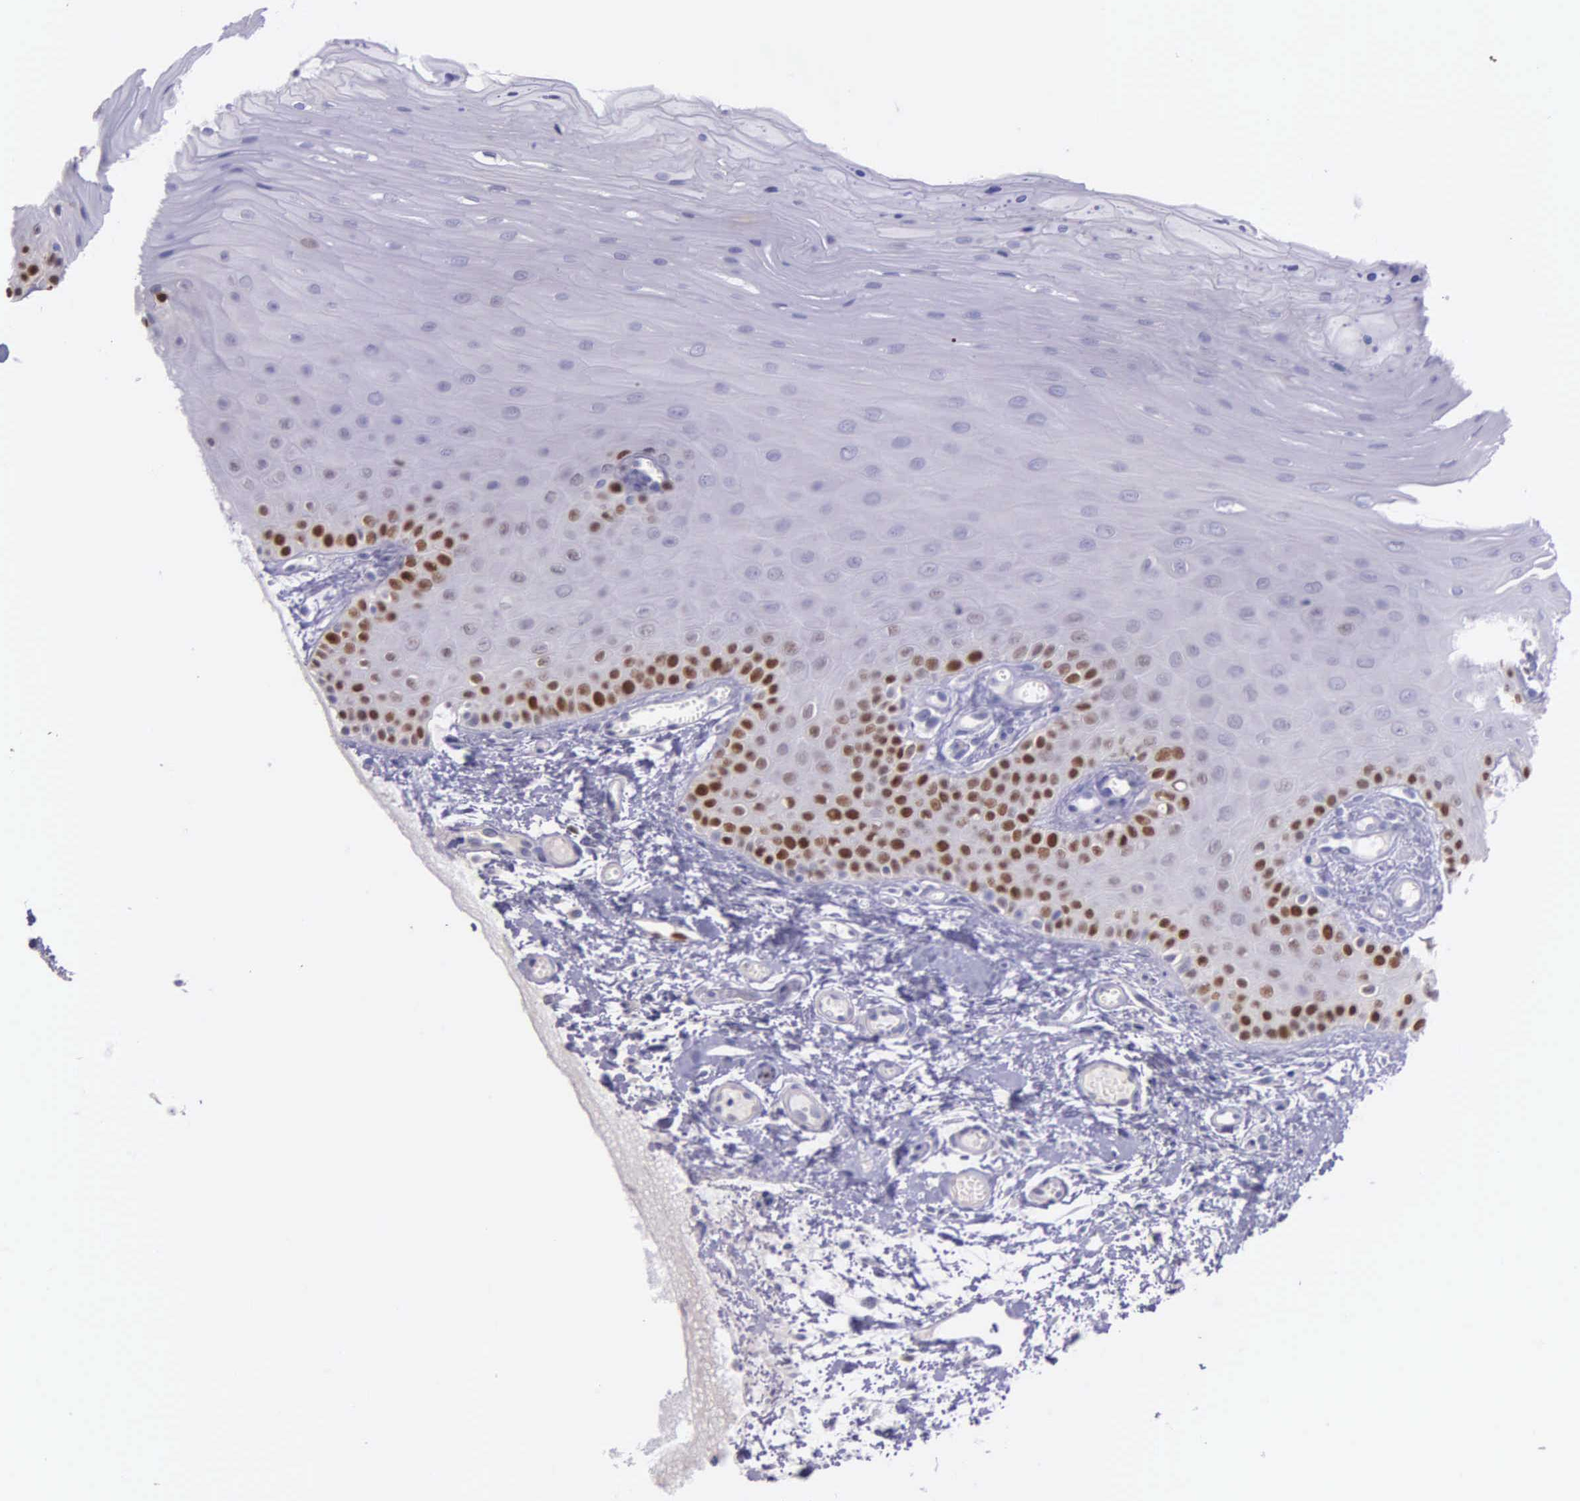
{"staining": {"intensity": "strong", "quantity": "<25%", "location": "nuclear"}, "tissue": "oral mucosa", "cell_type": "Squamous epithelial cells", "image_type": "normal", "snomed": [{"axis": "morphology", "description": "Normal tissue, NOS"}, {"axis": "topography", "description": "Oral tissue"}], "caption": "Squamous epithelial cells demonstrate strong nuclear expression in about <25% of cells in unremarkable oral mucosa. The staining is performed using DAB (3,3'-diaminobenzidine) brown chromogen to label protein expression. The nuclei are counter-stained blue using hematoxylin.", "gene": "MCM5", "patient": {"sex": "female", "age": 54}}